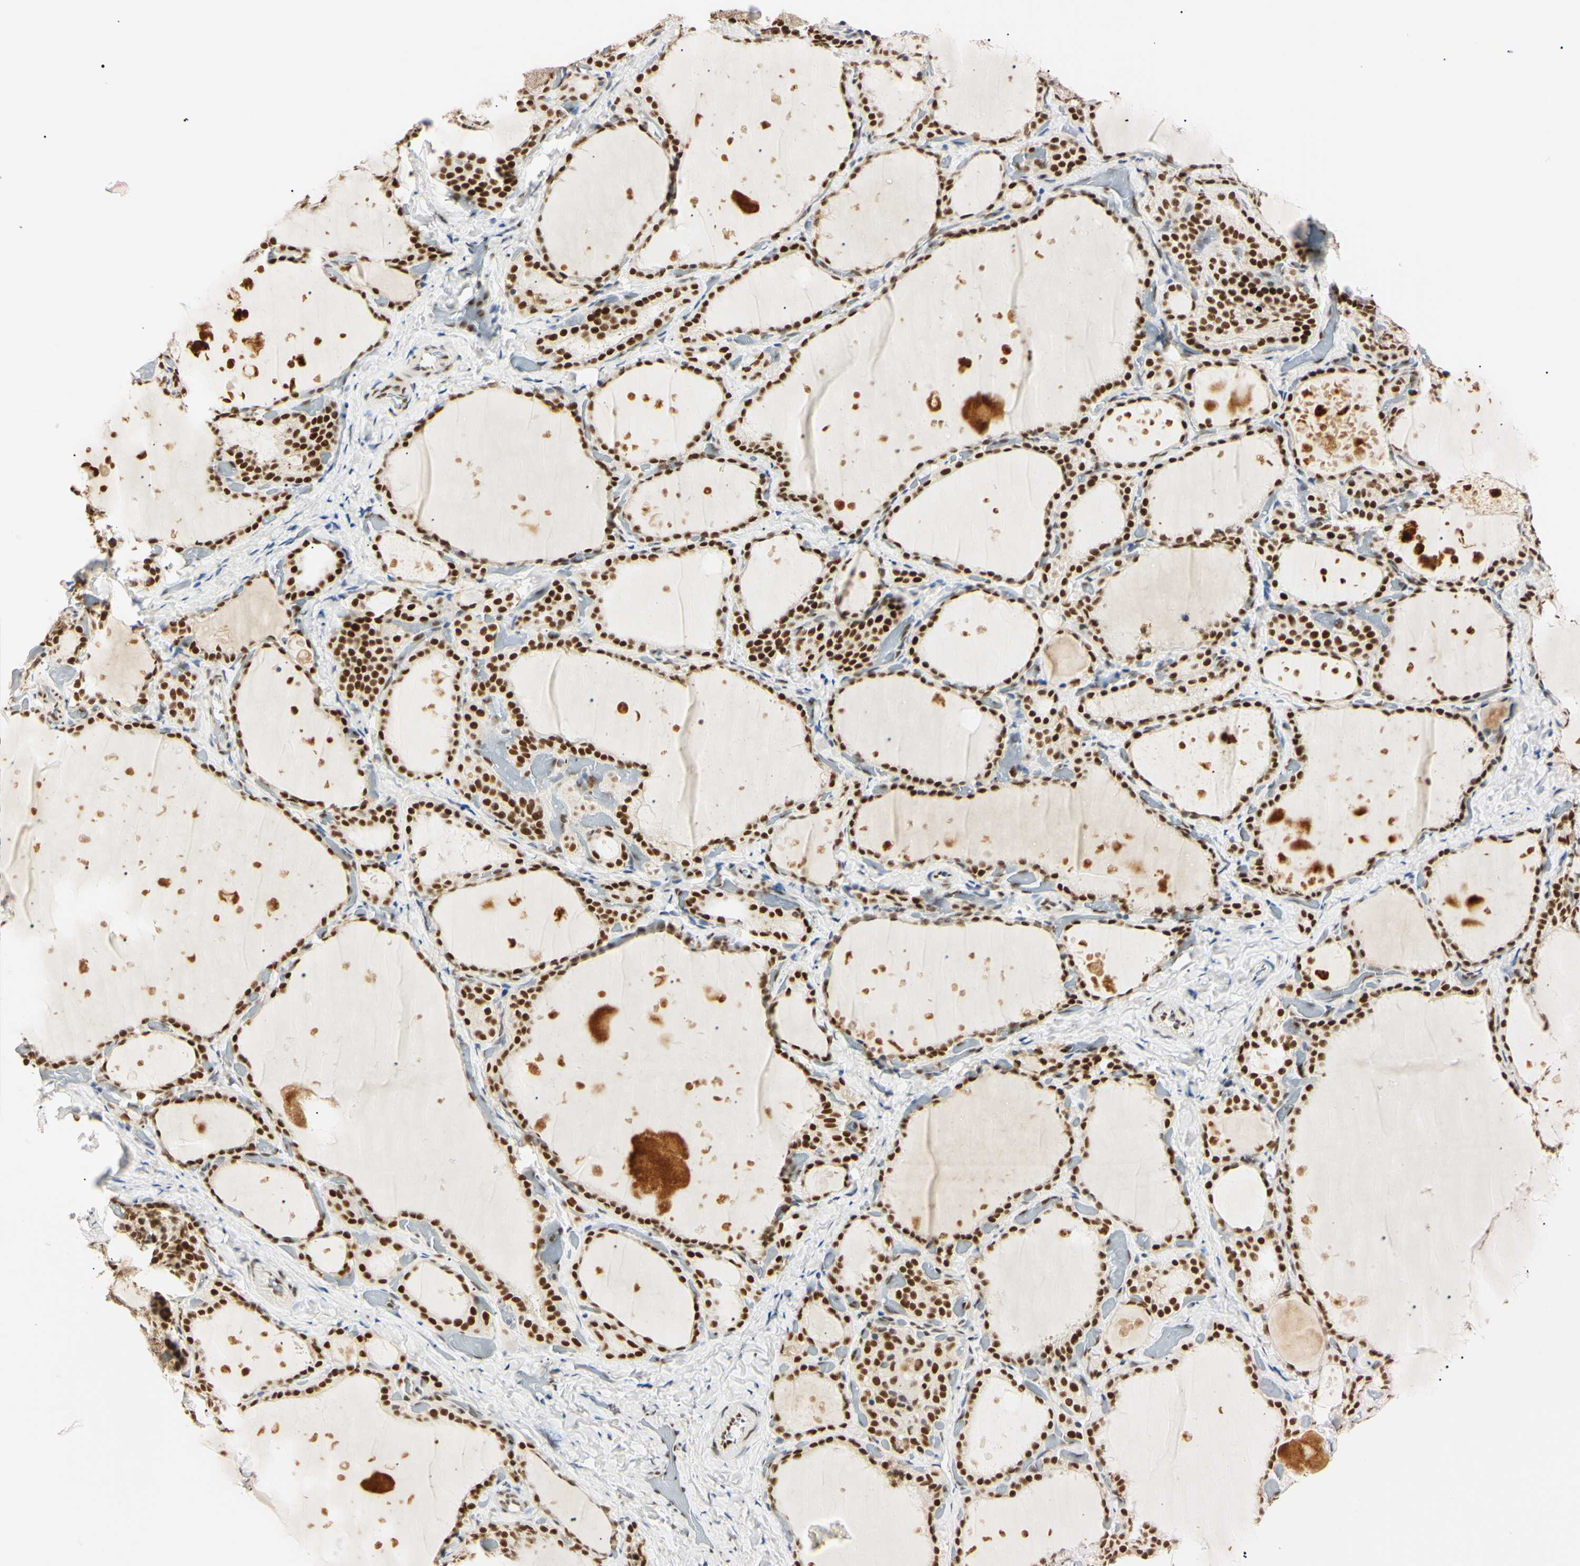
{"staining": {"intensity": "strong", "quantity": ">75%", "location": "cytoplasmic/membranous,nuclear"}, "tissue": "thyroid gland", "cell_type": "Glandular cells", "image_type": "normal", "snomed": [{"axis": "morphology", "description": "Normal tissue, NOS"}, {"axis": "topography", "description": "Thyroid gland"}], "caption": "A photomicrograph of thyroid gland stained for a protein exhibits strong cytoplasmic/membranous,nuclear brown staining in glandular cells.", "gene": "ZNF134", "patient": {"sex": "female", "age": 44}}